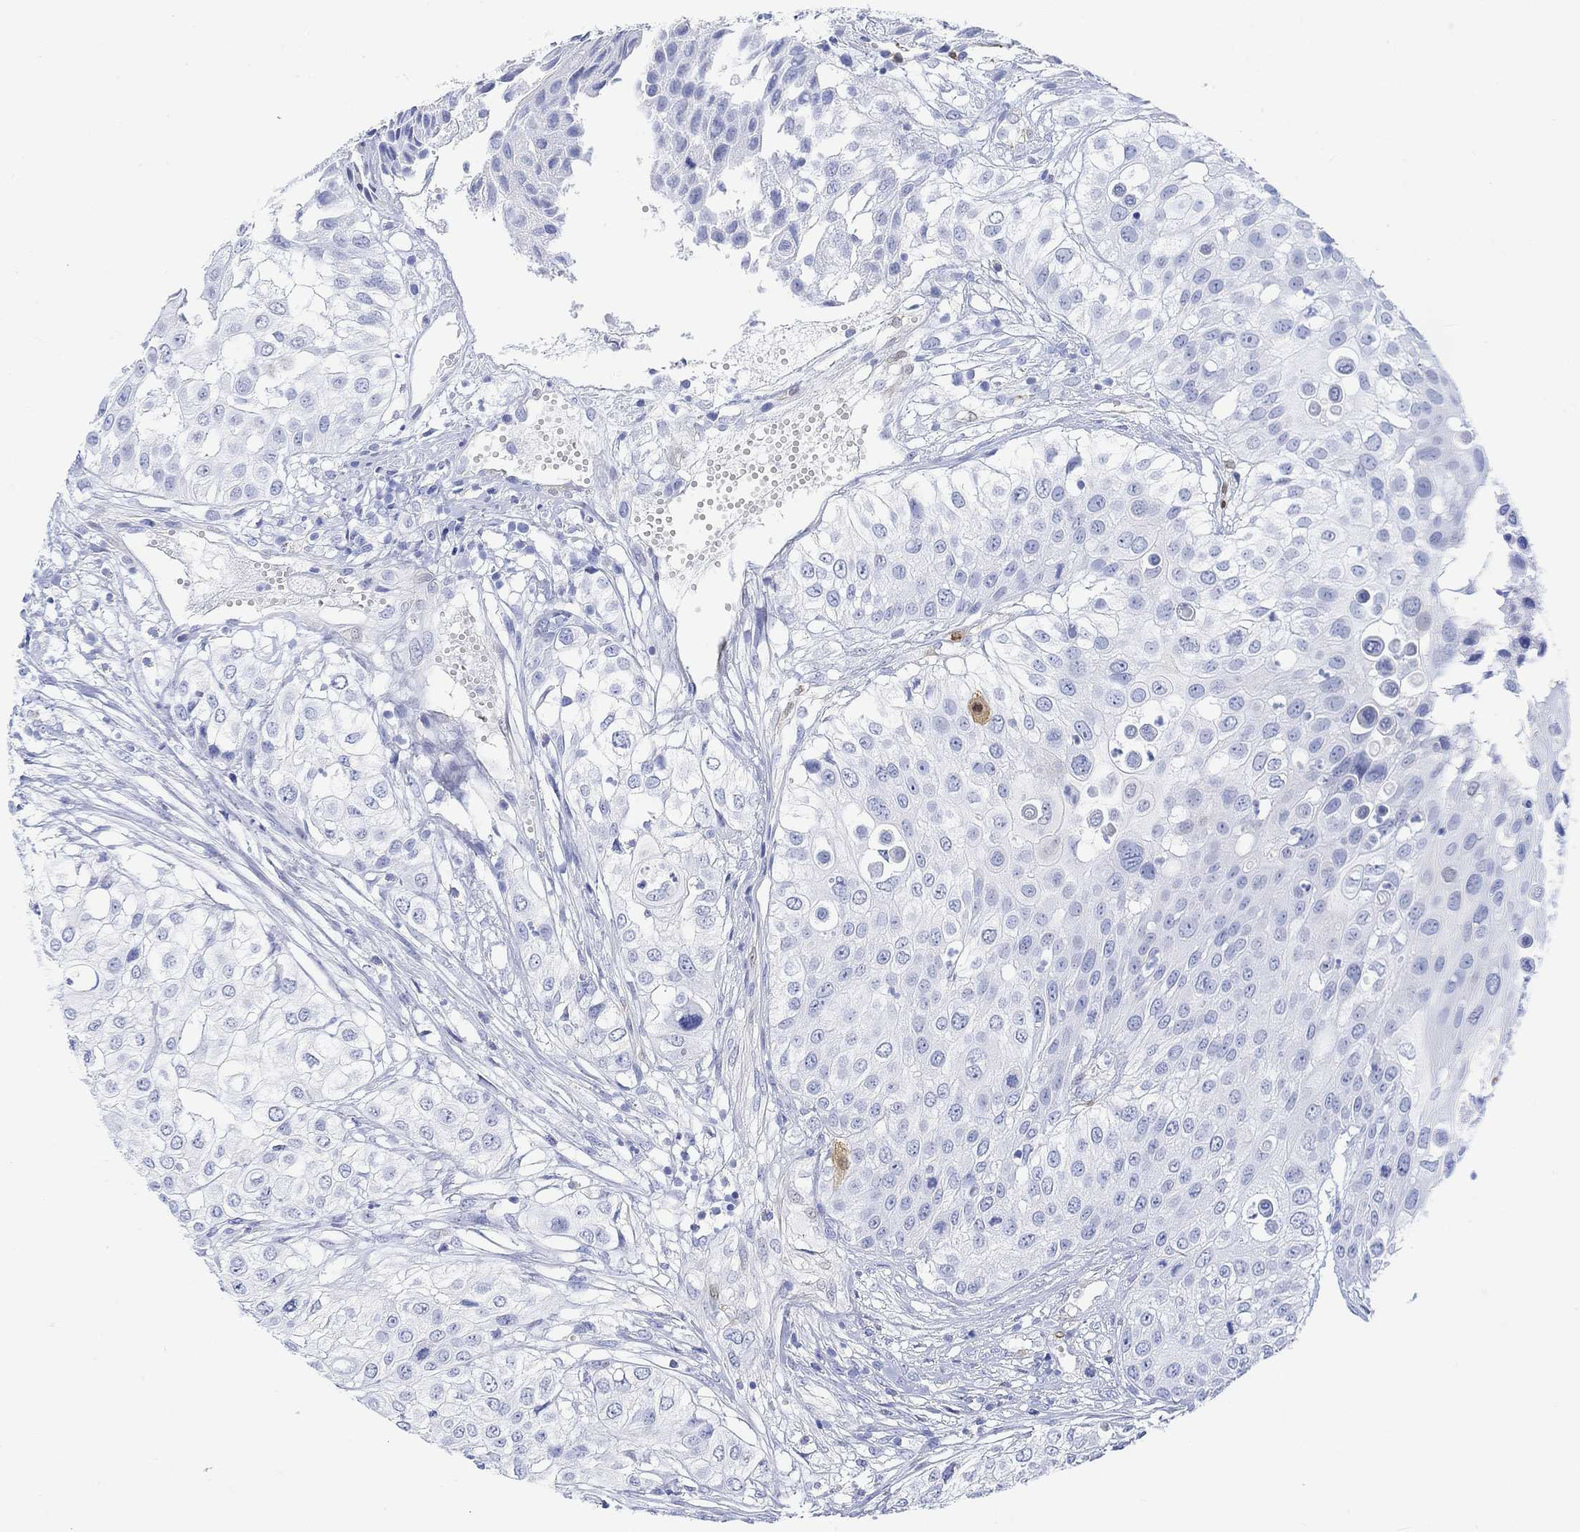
{"staining": {"intensity": "moderate", "quantity": "<25%", "location": "cytoplasmic/membranous,nuclear"}, "tissue": "urothelial cancer", "cell_type": "Tumor cells", "image_type": "cancer", "snomed": [{"axis": "morphology", "description": "Urothelial carcinoma, High grade"}, {"axis": "topography", "description": "Urinary bladder"}], "caption": "The photomicrograph reveals immunohistochemical staining of urothelial cancer. There is moderate cytoplasmic/membranous and nuclear staining is appreciated in about <25% of tumor cells.", "gene": "TPPP3", "patient": {"sex": "female", "age": 79}}